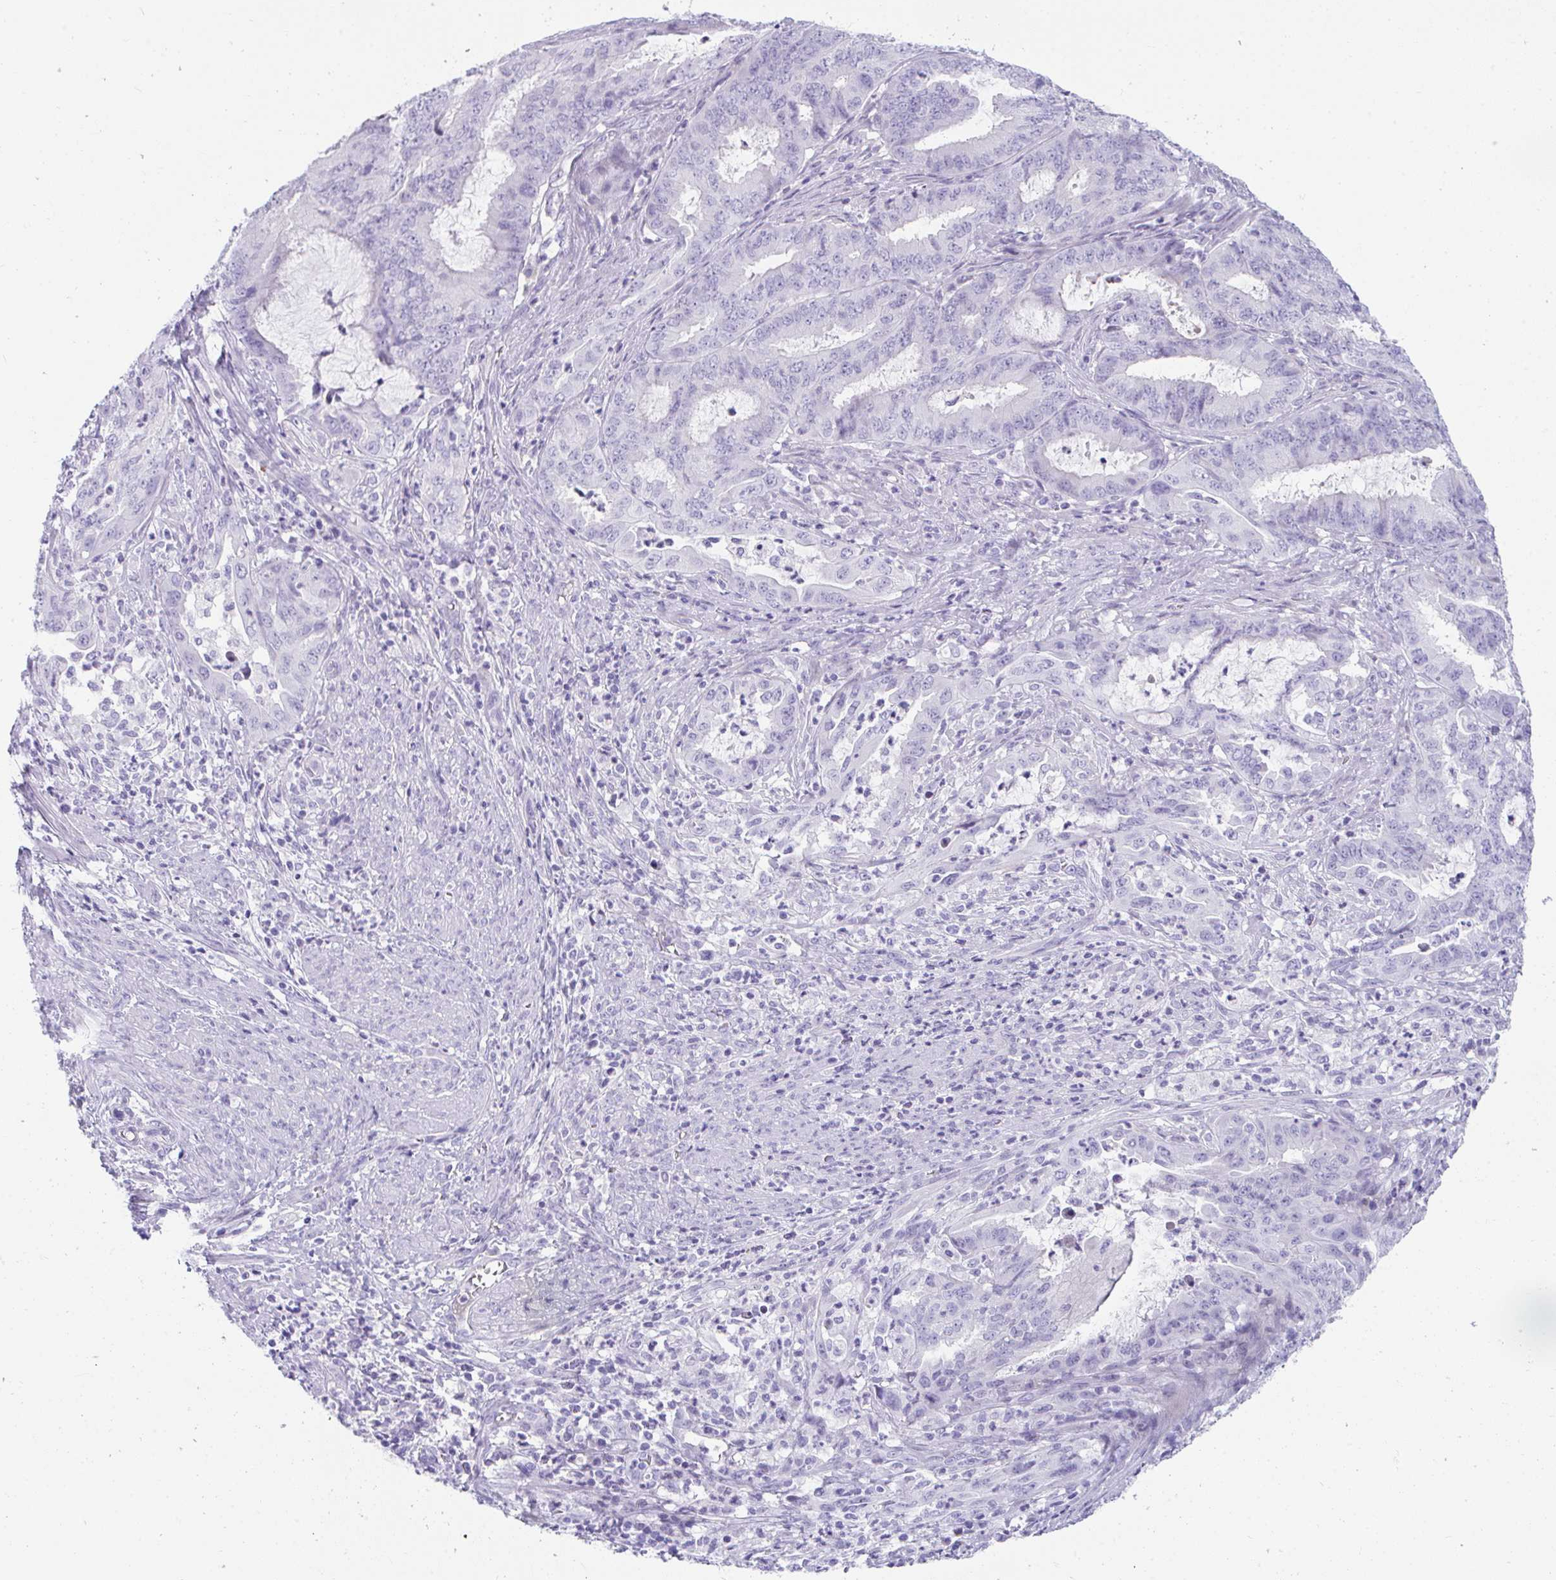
{"staining": {"intensity": "negative", "quantity": "none", "location": "none"}, "tissue": "endometrial cancer", "cell_type": "Tumor cells", "image_type": "cancer", "snomed": [{"axis": "morphology", "description": "Adenocarcinoma, NOS"}, {"axis": "topography", "description": "Endometrium"}], "caption": "DAB (3,3'-diaminobenzidine) immunohistochemical staining of endometrial adenocarcinoma reveals no significant staining in tumor cells.", "gene": "TTC30B", "patient": {"sex": "female", "age": 51}}